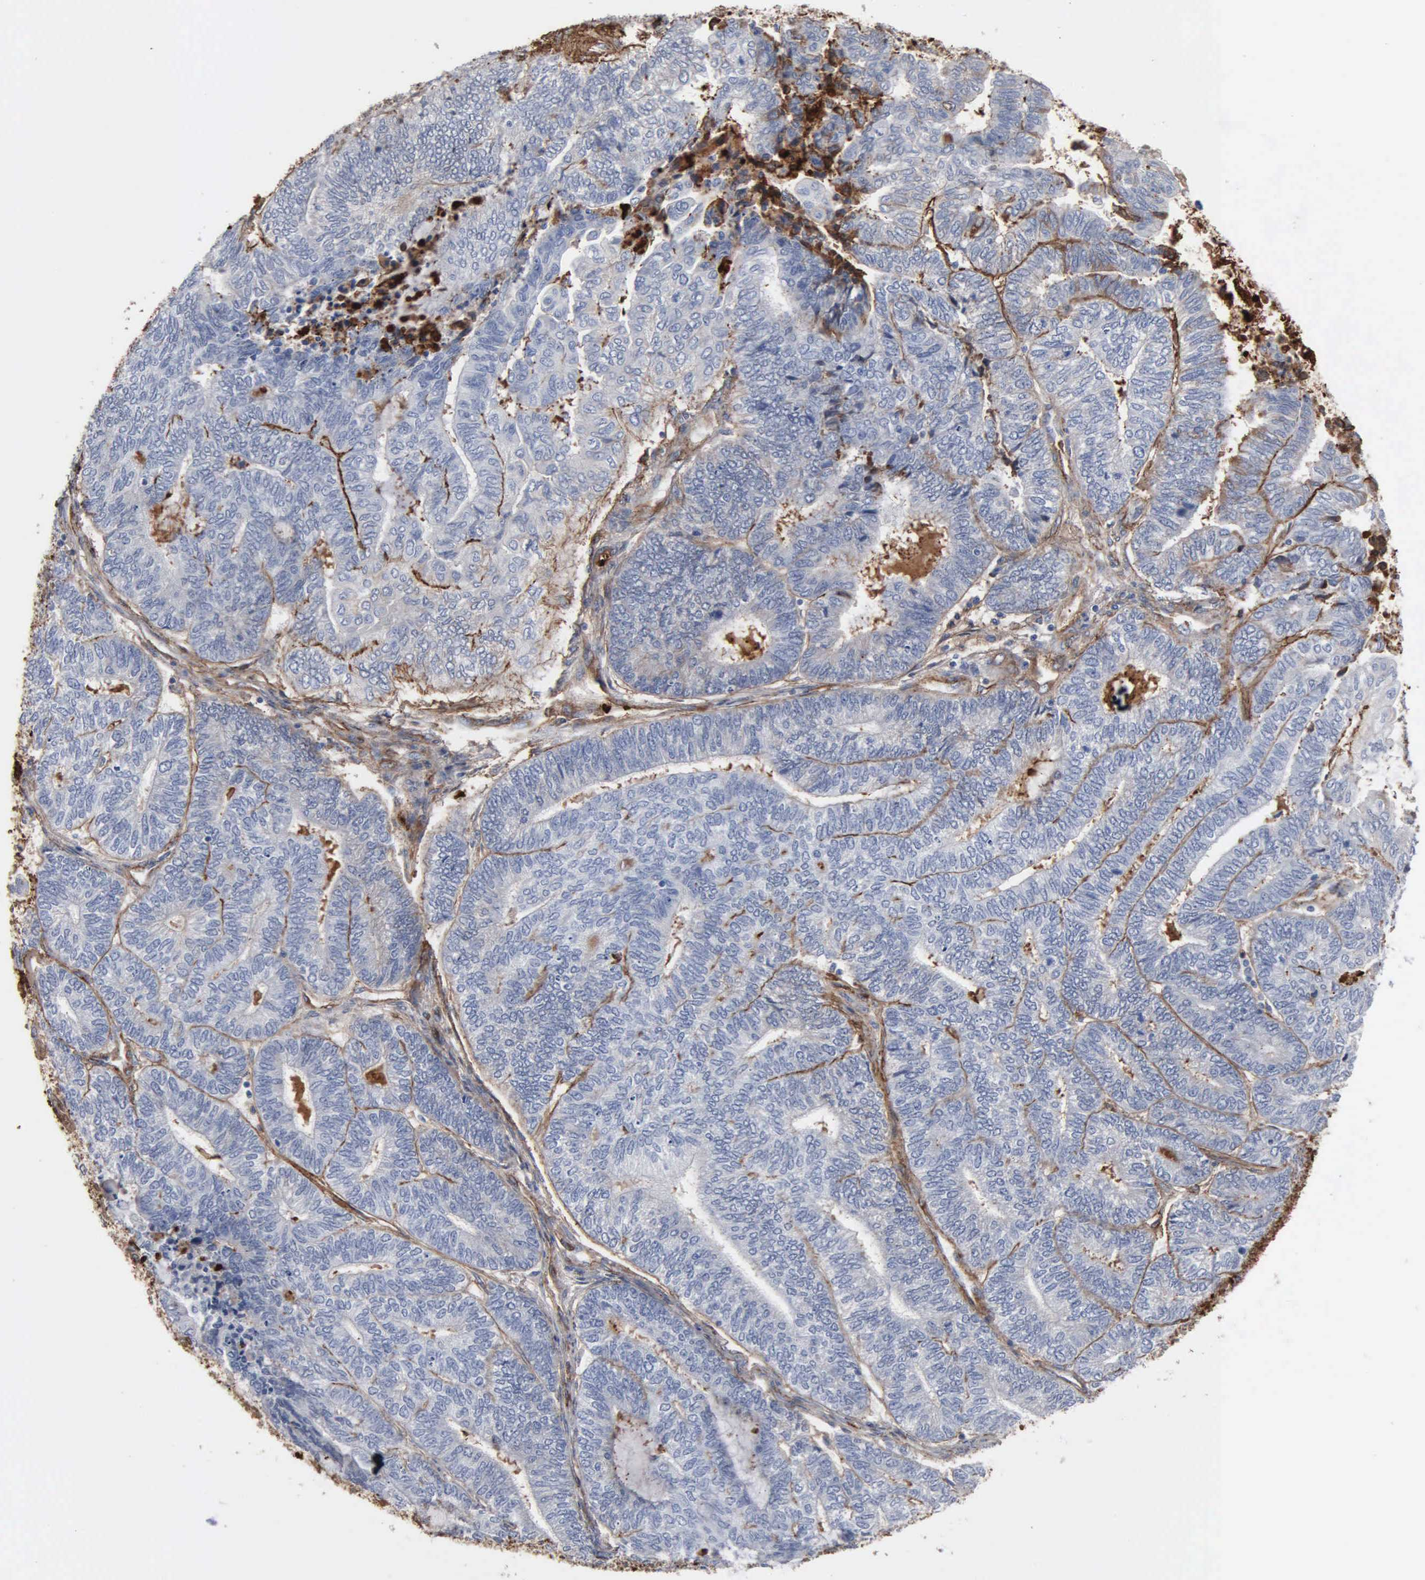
{"staining": {"intensity": "negative", "quantity": "none", "location": "none"}, "tissue": "endometrial cancer", "cell_type": "Tumor cells", "image_type": "cancer", "snomed": [{"axis": "morphology", "description": "Adenocarcinoma, NOS"}, {"axis": "topography", "description": "Uterus"}, {"axis": "topography", "description": "Endometrium"}], "caption": "The IHC micrograph has no significant staining in tumor cells of endometrial cancer (adenocarcinoma) tissue.", "gene": "FN1", "patient": {"sex": "female", "age": 70}}